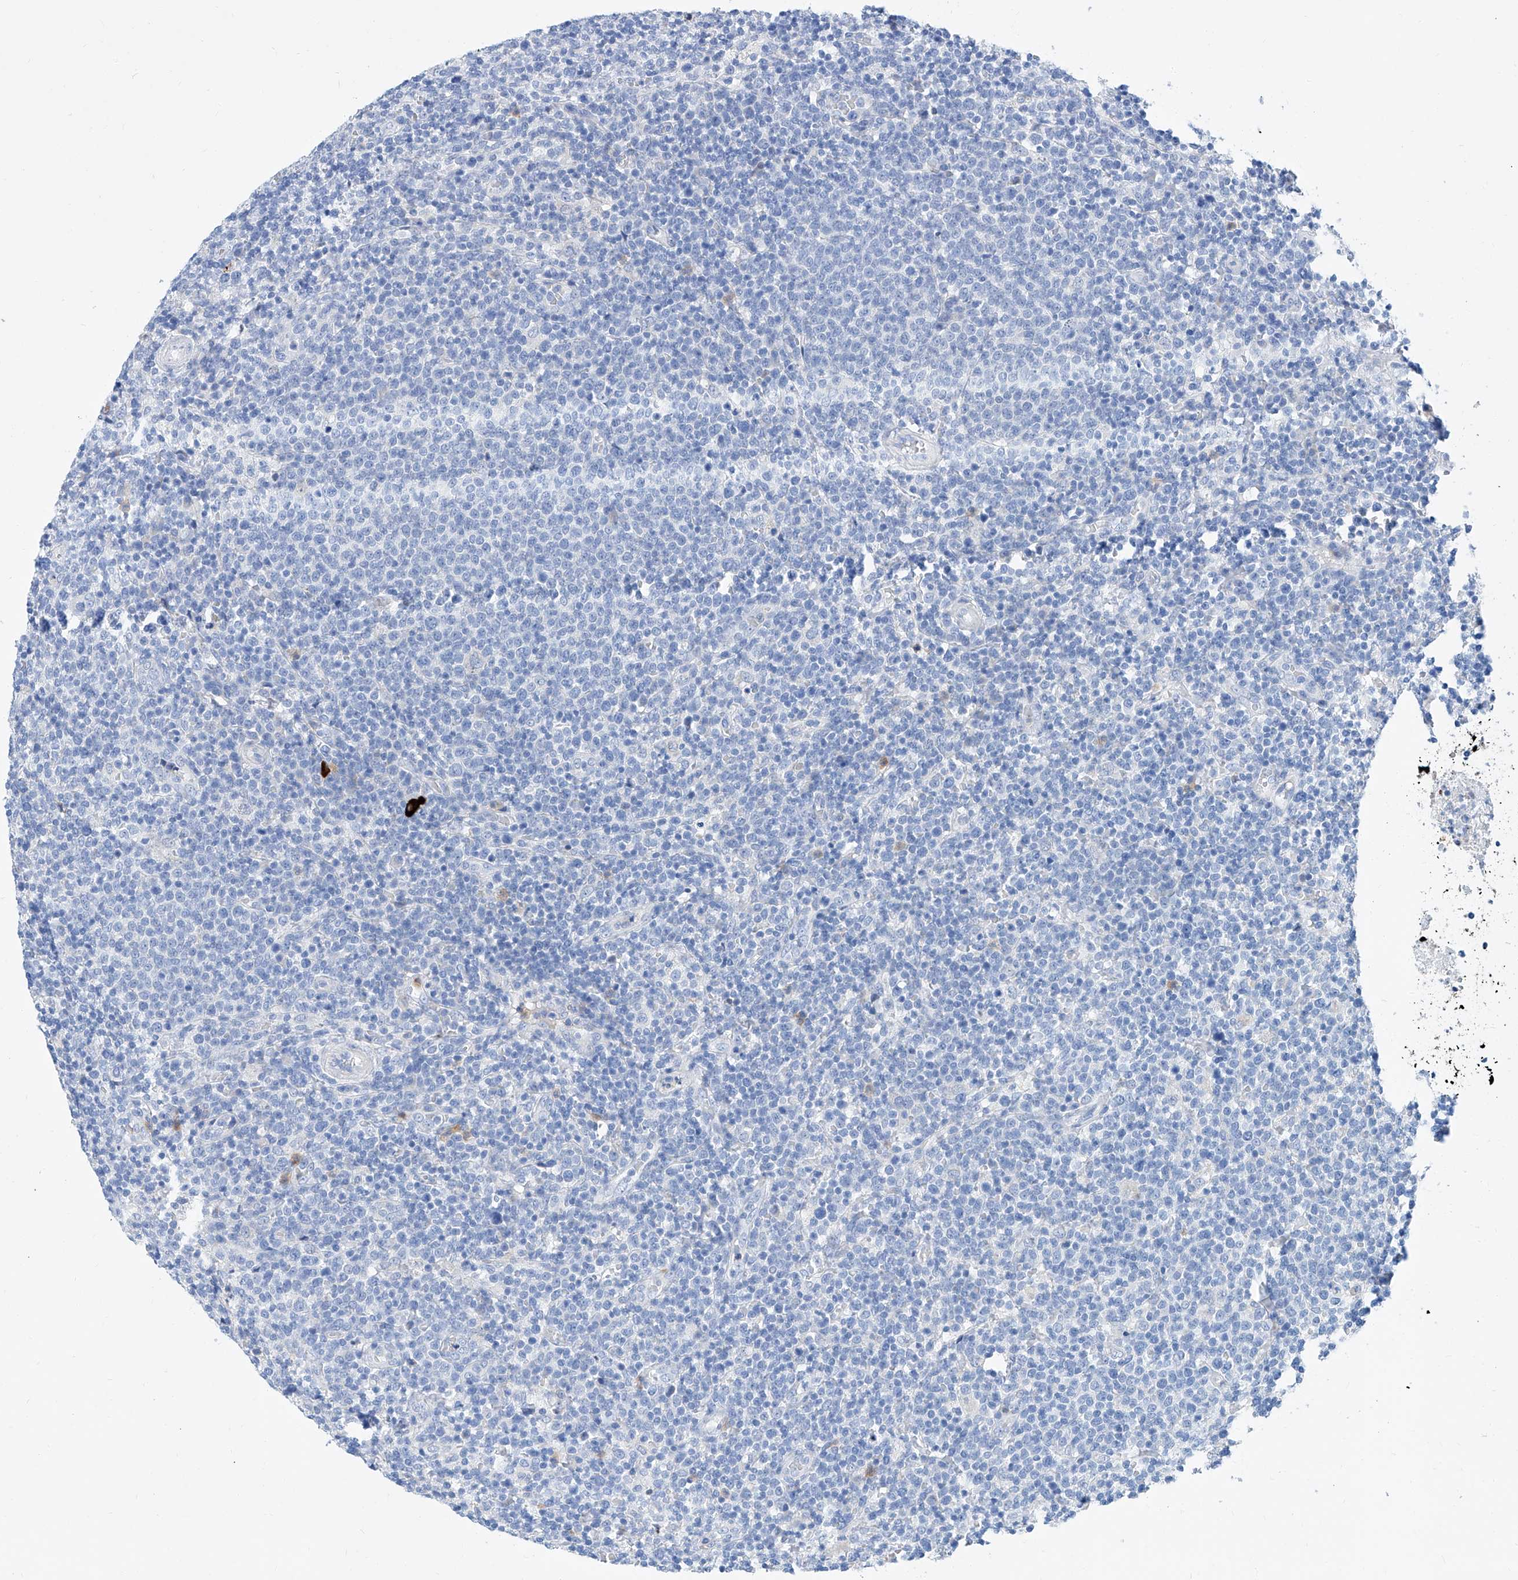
{"staining": {"intensity": "negative", "quantity": "none", "location": "none"}, "tissue": "lymphoma", "cell_type": "Tumor cells", "image_type": "cancer", "snomed": [{"axis": "morphology", "description": "Malignant lymphoma, non-Hodgkin's type, High grade"}, {"axis": "topography", "description": "Lymph node"}], "caption": "The histopathology image exhibits no significant expression in tumor cells of malignant lymphoma, non-Hodgkin's type (high-grade).", "gene": "SLC25A29", "patient": {"sex": "male", "age": 61}}